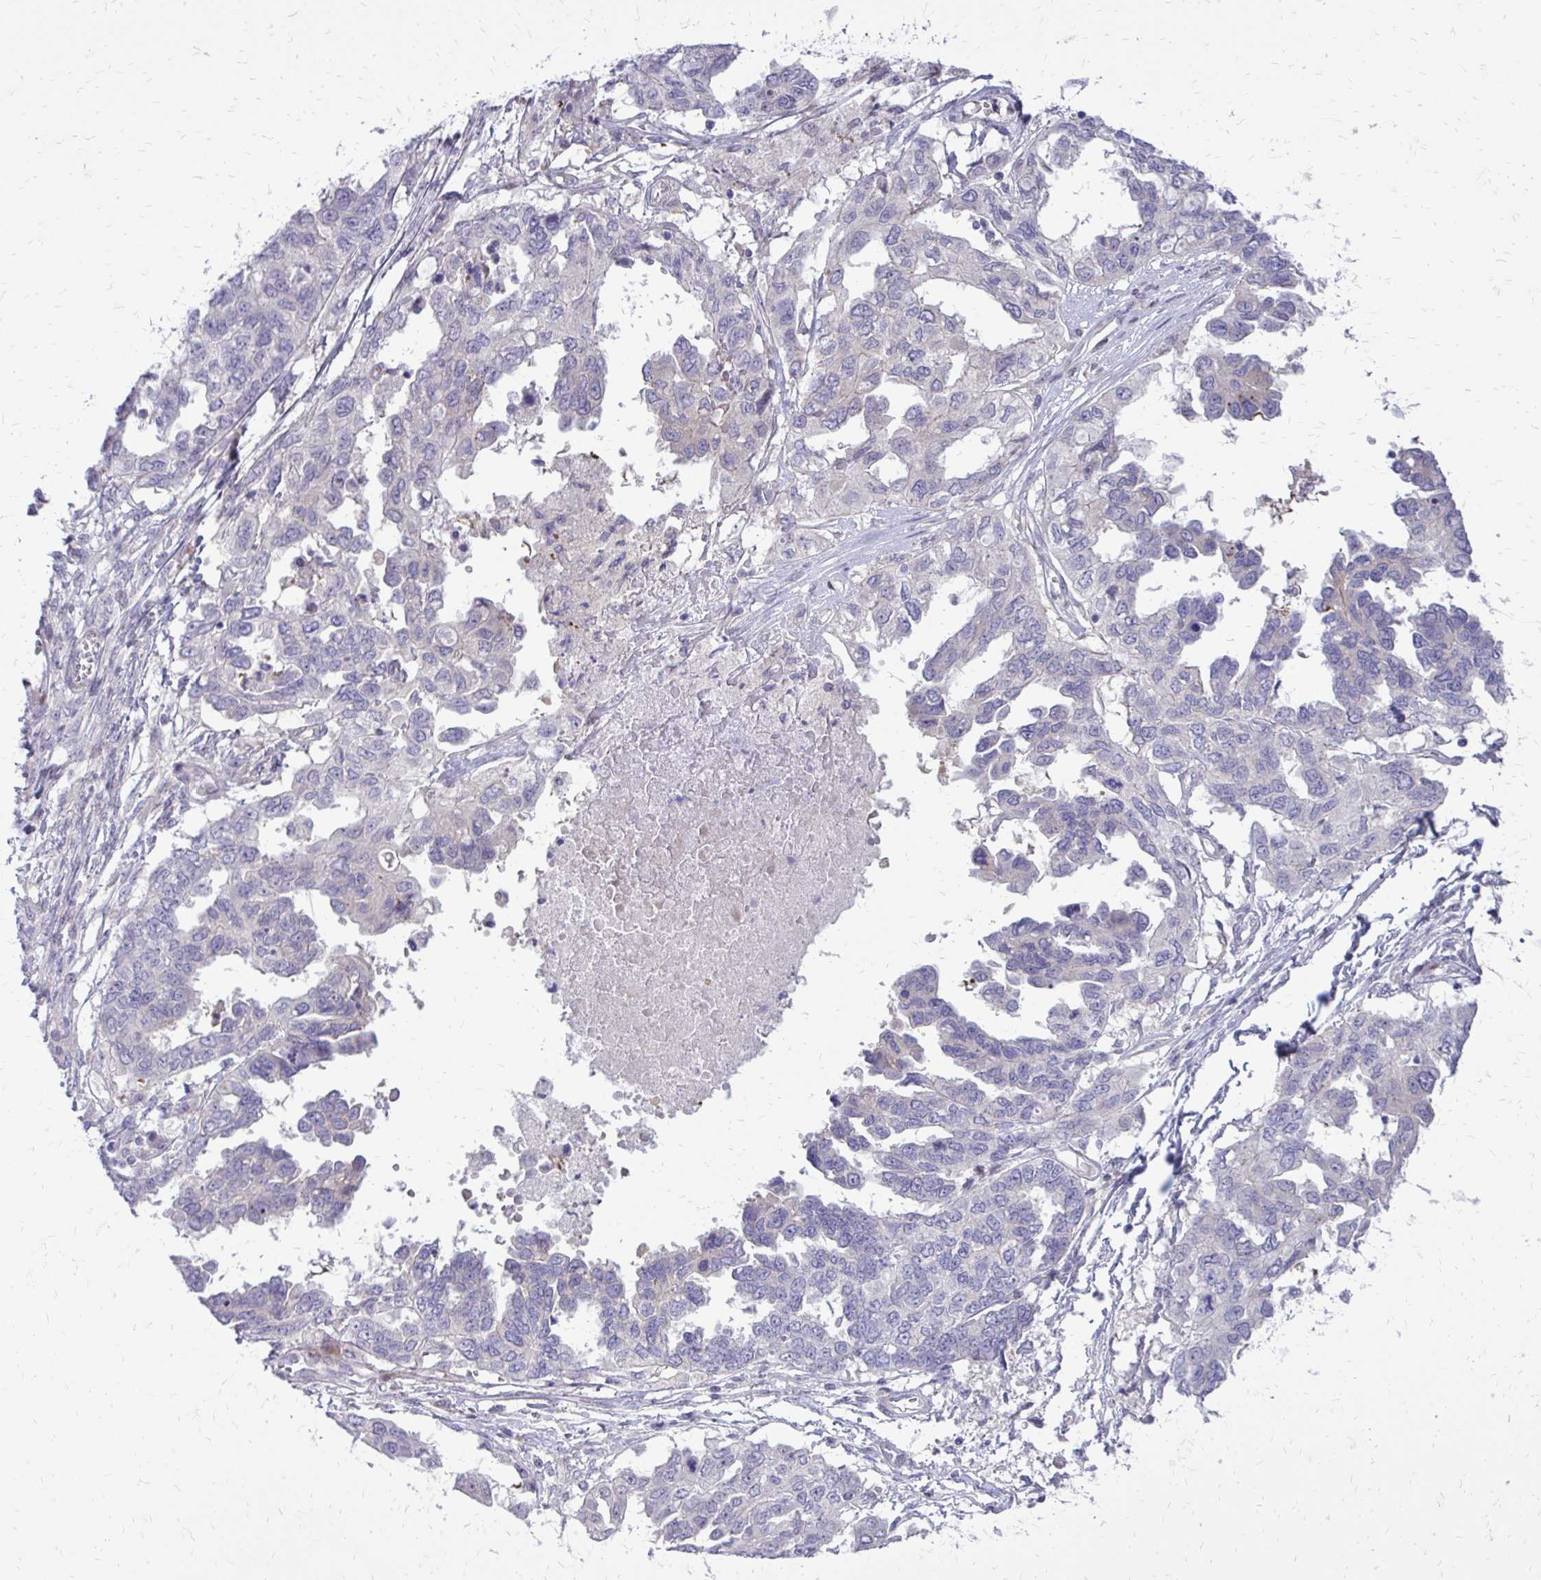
{"staining": {"intensity": "negative", "quantity": "none", "location": "none"}, "tissue": "ovarian cancer", "cell_type": "Tumor cells", "image_type": "cancer", "snomed": [{"axis": "morphology", "description": "Cystadenocarcinoma, serous, NOS"}, {"axis": "topography", "description": "Ovary"}], "caption": "Ovarian cancer was stained to show a protein in brown. There is no significant expression in tumor cells.", "gene": "PPDPFL", "patient": {"sex": "female", "age": 53}}